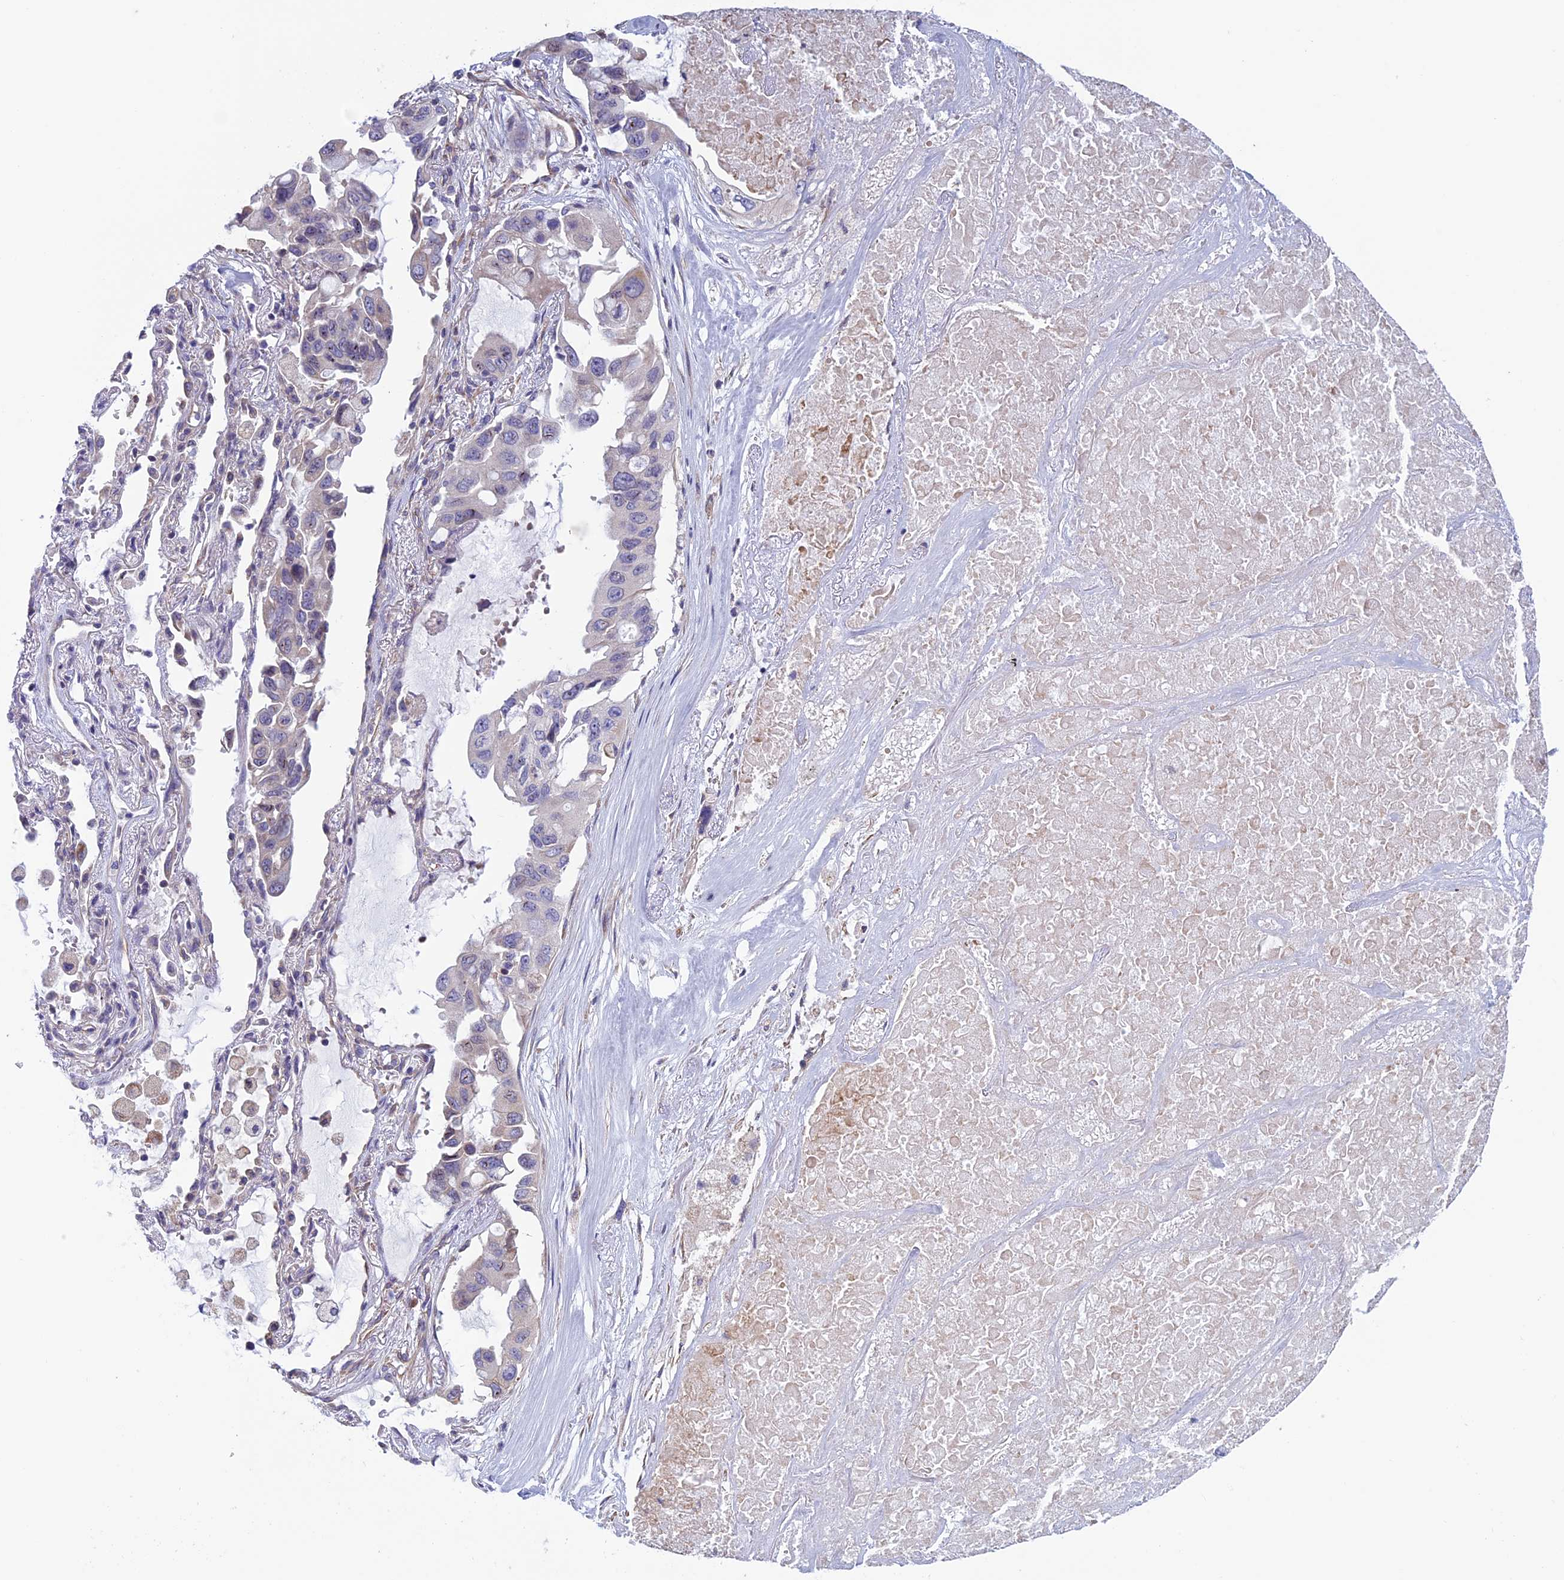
{"staining": {"intensity": "negative", "quantity": "none", "location": "none"}, "tissue": "lung cancer", "cell_type": "Tumor cells", "image_type": "cancer", "snomed": [{"axis": "morphology", "description": "Squamous cell carcinoma, NOS"}, {"axis": "topography", "description": "Lung"}], "caption": "This is an IHC image of lung squamous cell carcinoma. There is no expression in tumor cells.", "gene": "BCL2L10", "patient": {"sex": "female", "age": 73}}